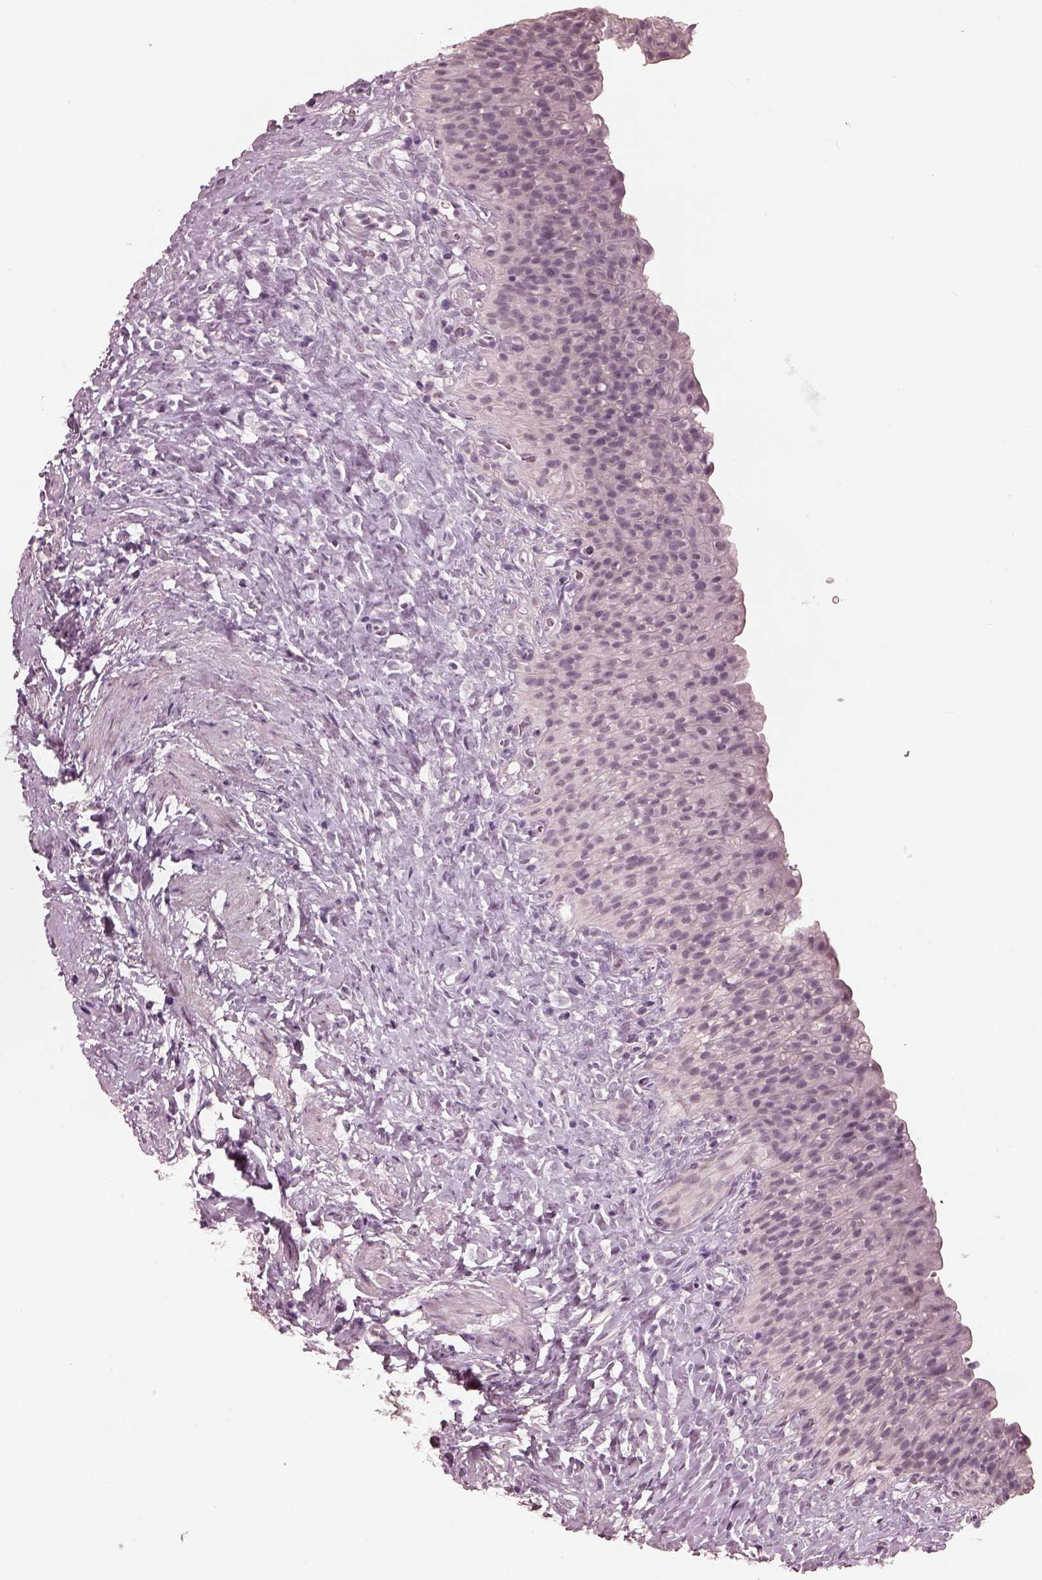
{"staining": {"intensity": "negative", "quantity": "none", "location": "none"}, "tissue": "urinary bladder", "cell_type": "Urothelial cells", "image_type": "normal", "snomed": [{"axis": "morphology", "description": "Normal tissue, NOS"}, {"axis": "topography", "description": "Urinary bladder"}], "caption": "Protein analysis of benign urinary bladder shows no significant staining in urothelial cells. (DAB immunohistochemistry (IHC) visualized using brightfield microscopy, high magnification).", "gene": "OPTC", "patient": {"sex": "male", "age": 76}}